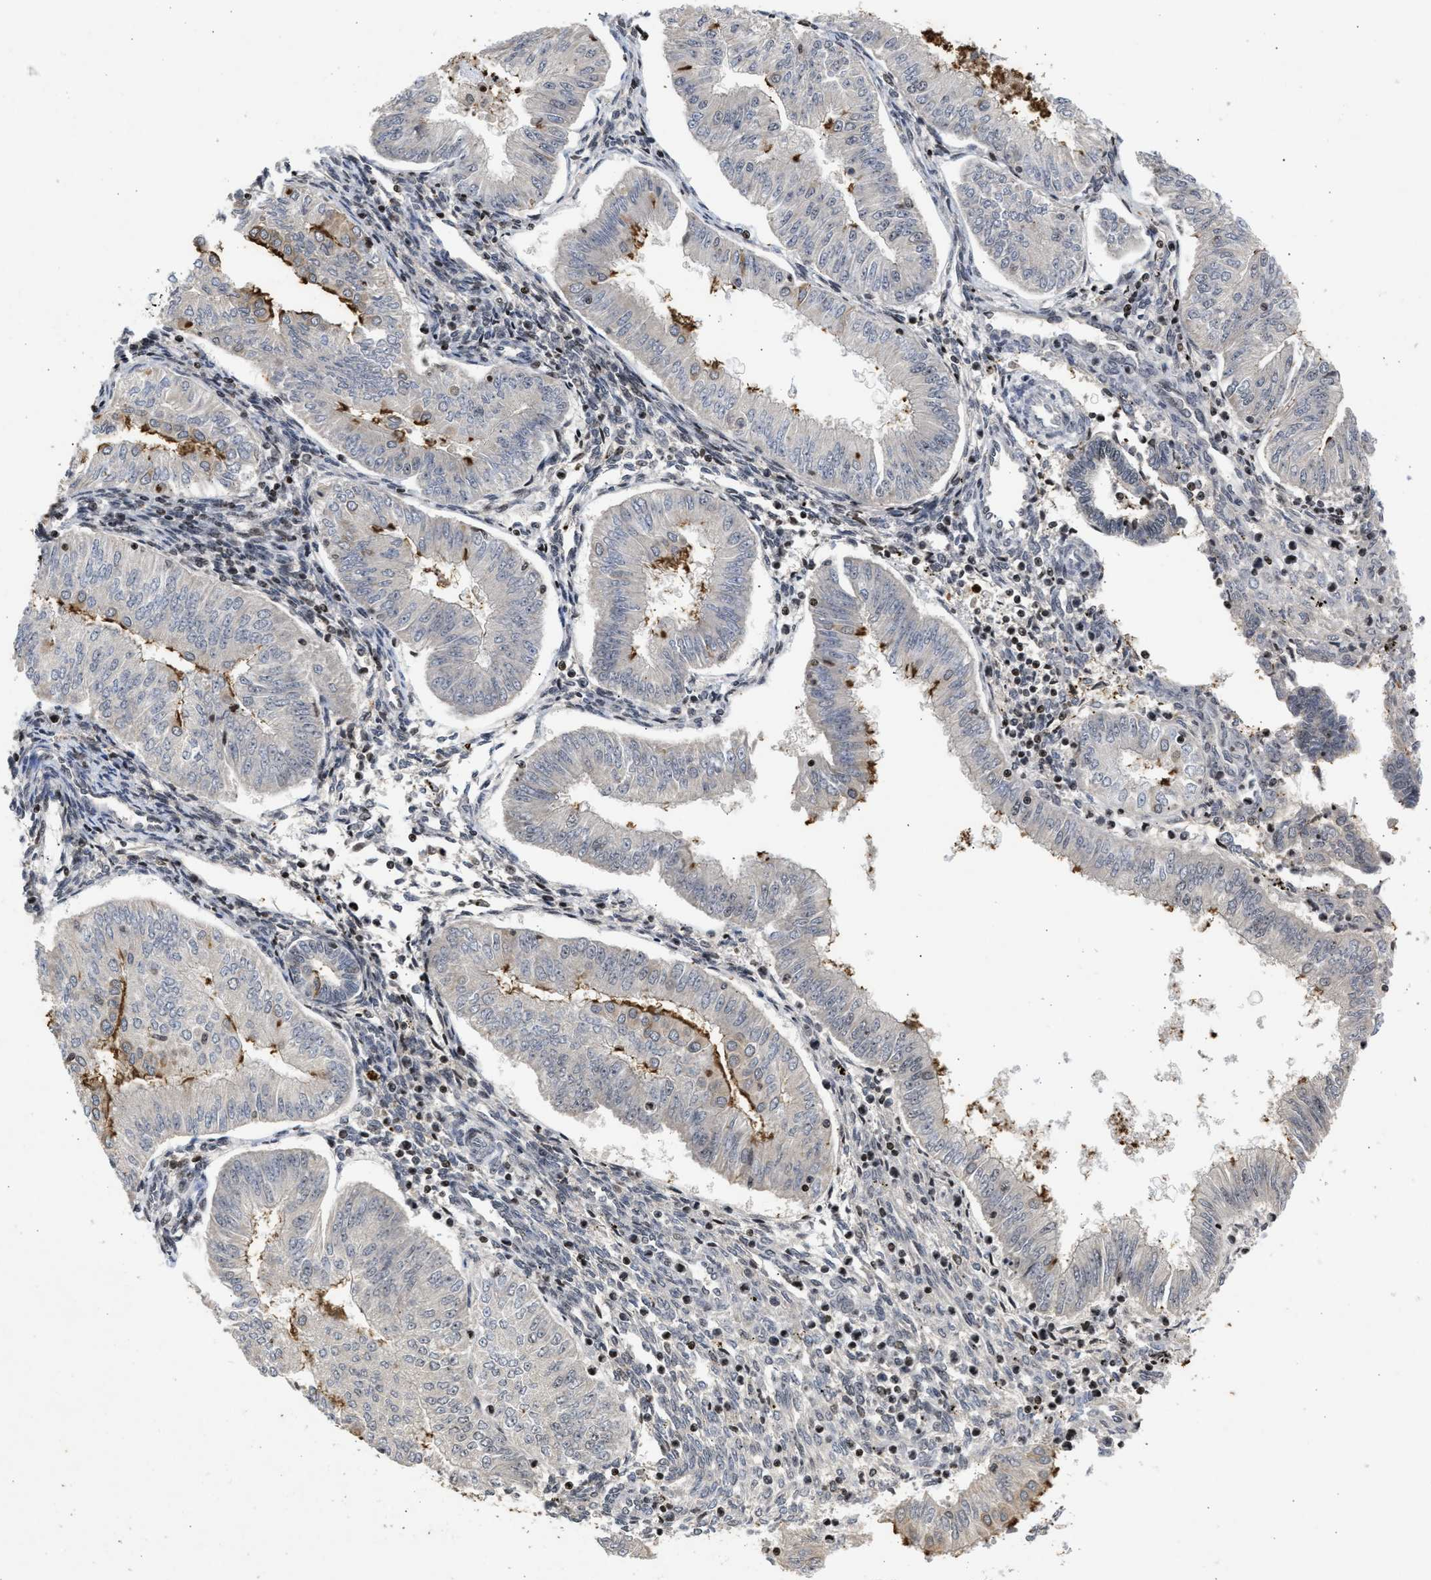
{"staining": {"intensity": "negative", "quantity": "none", "location": "none"}, "tissue": "endometrial cancer", "cell_type": "Tumor cells", "image_type": "cancer", "snomed": [{"axis": "morphology", "description": "Normal tissue, NOS"}, {"axis": "morphology", "description": "Adenocarcinoma, NOS"}, {"axis": "topography", "description": "Endometrium"}], "caption": "Immunohistochemistry image of human endometrial cancer stained for a protein (brown), which shows no expression in tumor cells.", "gene": "ENSG00000142539", "patient": {"sex": "female", "age": 53}}